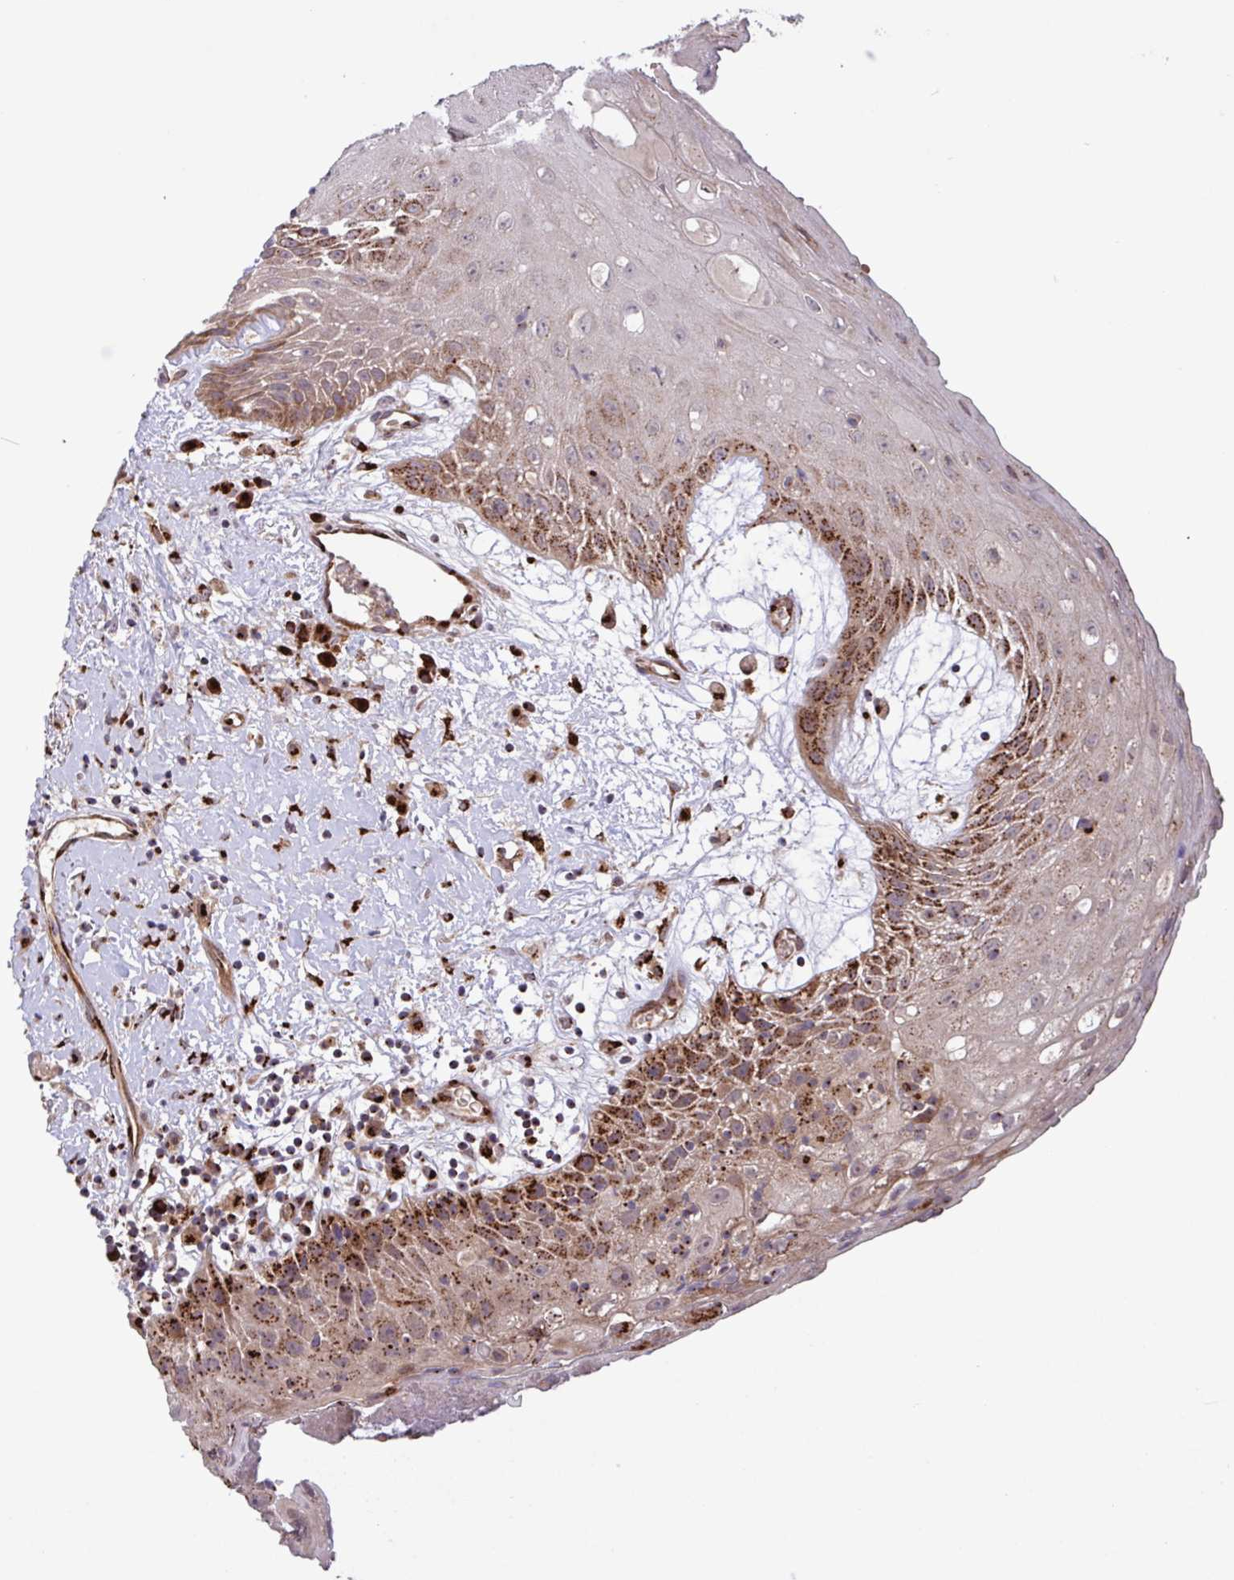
{"staining": {"intensity": "moderate", "quantity": "25%-75%", "location": "cytoplasmic/membranous"}, "tissue": "oral mucosa", "cell_type": "Squamous epithelial cells", "image_type": "normal", "snomed": [{"axis": "morphology", "description": "Normal tissue, NOS"}, {"axis": "morphology", "description": "Squamous cell carcinoma, NOS"}, {"axis": "topography", "description": "Oral tissue"}, {"axis": "topography", "description": "Peripheral nerve tissue"}, {"axis": "topography", "description": "Head-Neck"}], "caption": "A high-resolution micrograph shows immunohistochemistry (IHC) staining of normal oral mucosa, which shows moderate cytoplasmic/membranous positivity in approximately 25%-75% of squamous epithelial cells.", "gene": "INTS10", "patient": {"sex": "female", "age": 59}}